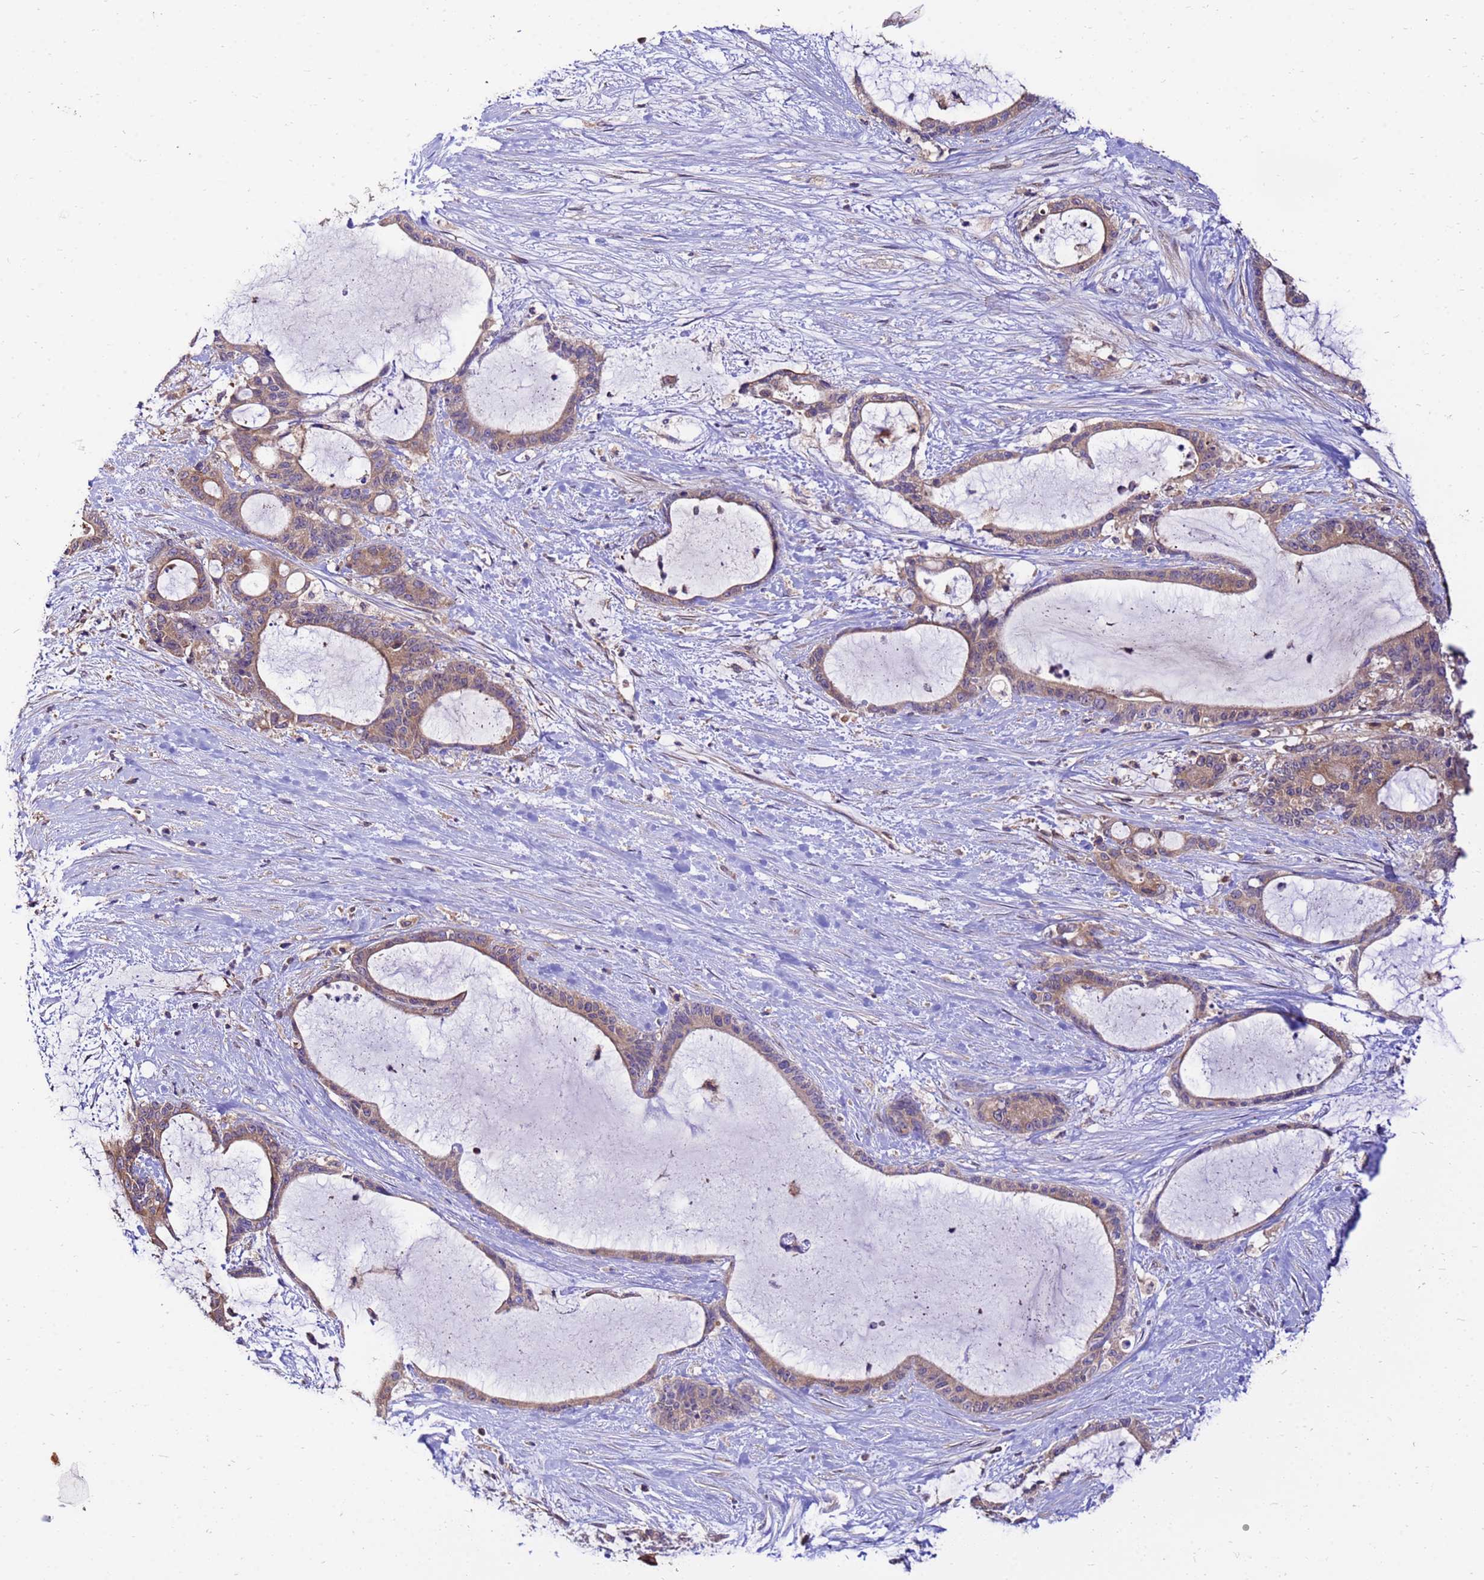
{"staining": {"intensity": "weak", "quantity": "25%-75%", "location": "cytoplasmic/membranous"}, "tissue": "liver cancer", "cell_type": "Tumor cells", "image_type": "cancer", "snomed": [{"axis": "morphology", "description": "Normal tissue, NOS"}, {"axis": "morphology", "description": "Cholangiocarcinoma"}, {"axis": "topography", "description": "Liver"}, {"axis": "topography", "description": "Peripheral nerve tissue"}], "caption": "High-magnification brightfield microscopy of liver cholangiocarcinoma stained with DAB (brown) and counterstained with hematoxylin (blue). tumor cells exhibit weak cytoplasmic/membranous expression is identified in approximately25%-75% of cells. The staining was performed using DAB (3,3'-diaminobenzidine) to visualize the protein expression in brown, while the nuclei were stained in blue with hematoxylin (Magnification: 20x).", "gene": "GET3", "patient": {"sex": "female", "age": 73}}